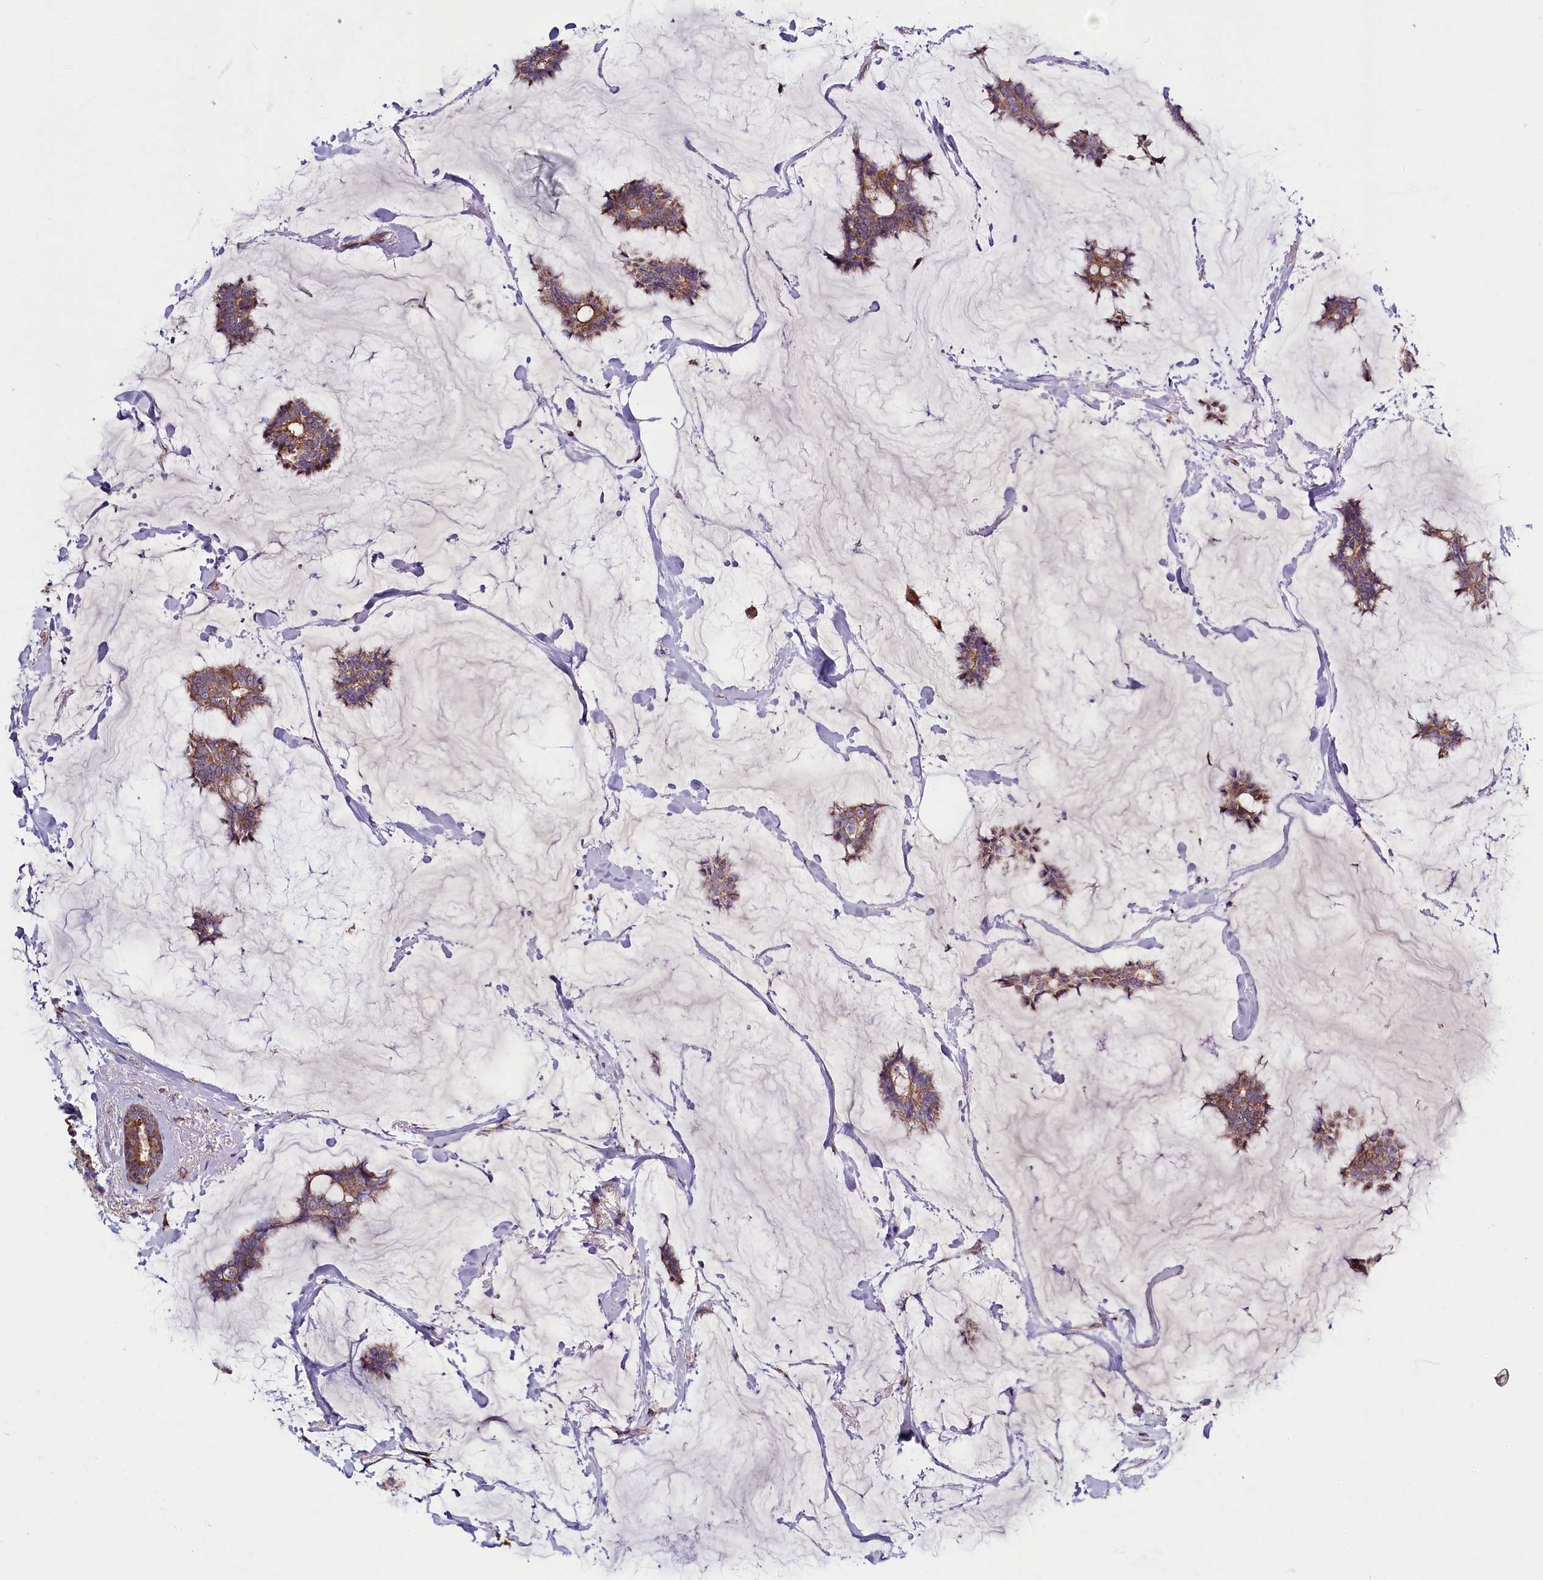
{"staining": {"intensity": "moderate", "quantity": ">75%", "location": "cytoplasmic/membranous"}, "tissue": "breast cancer", "cell_type": "Tumor cells", "image_type": "cancer", "snomed": [{"axis": "morphology", "description": "Duct carcinoma"}, {"axis": "topography", "description": "Breast"}], "caption": "Immunohistochemical staining of human invasive ductal carcinoma (breast) demonstrates moderate cytoplasmic/membranous protein expression in approximately >75% of tumor cells. (DAB (3,3'-diaminobenzidine) IHC, brown staining for protein, blue staining for nuclei).", "gene": "ZSWIM1", "patient": {"sex": "female", "age": 93}}